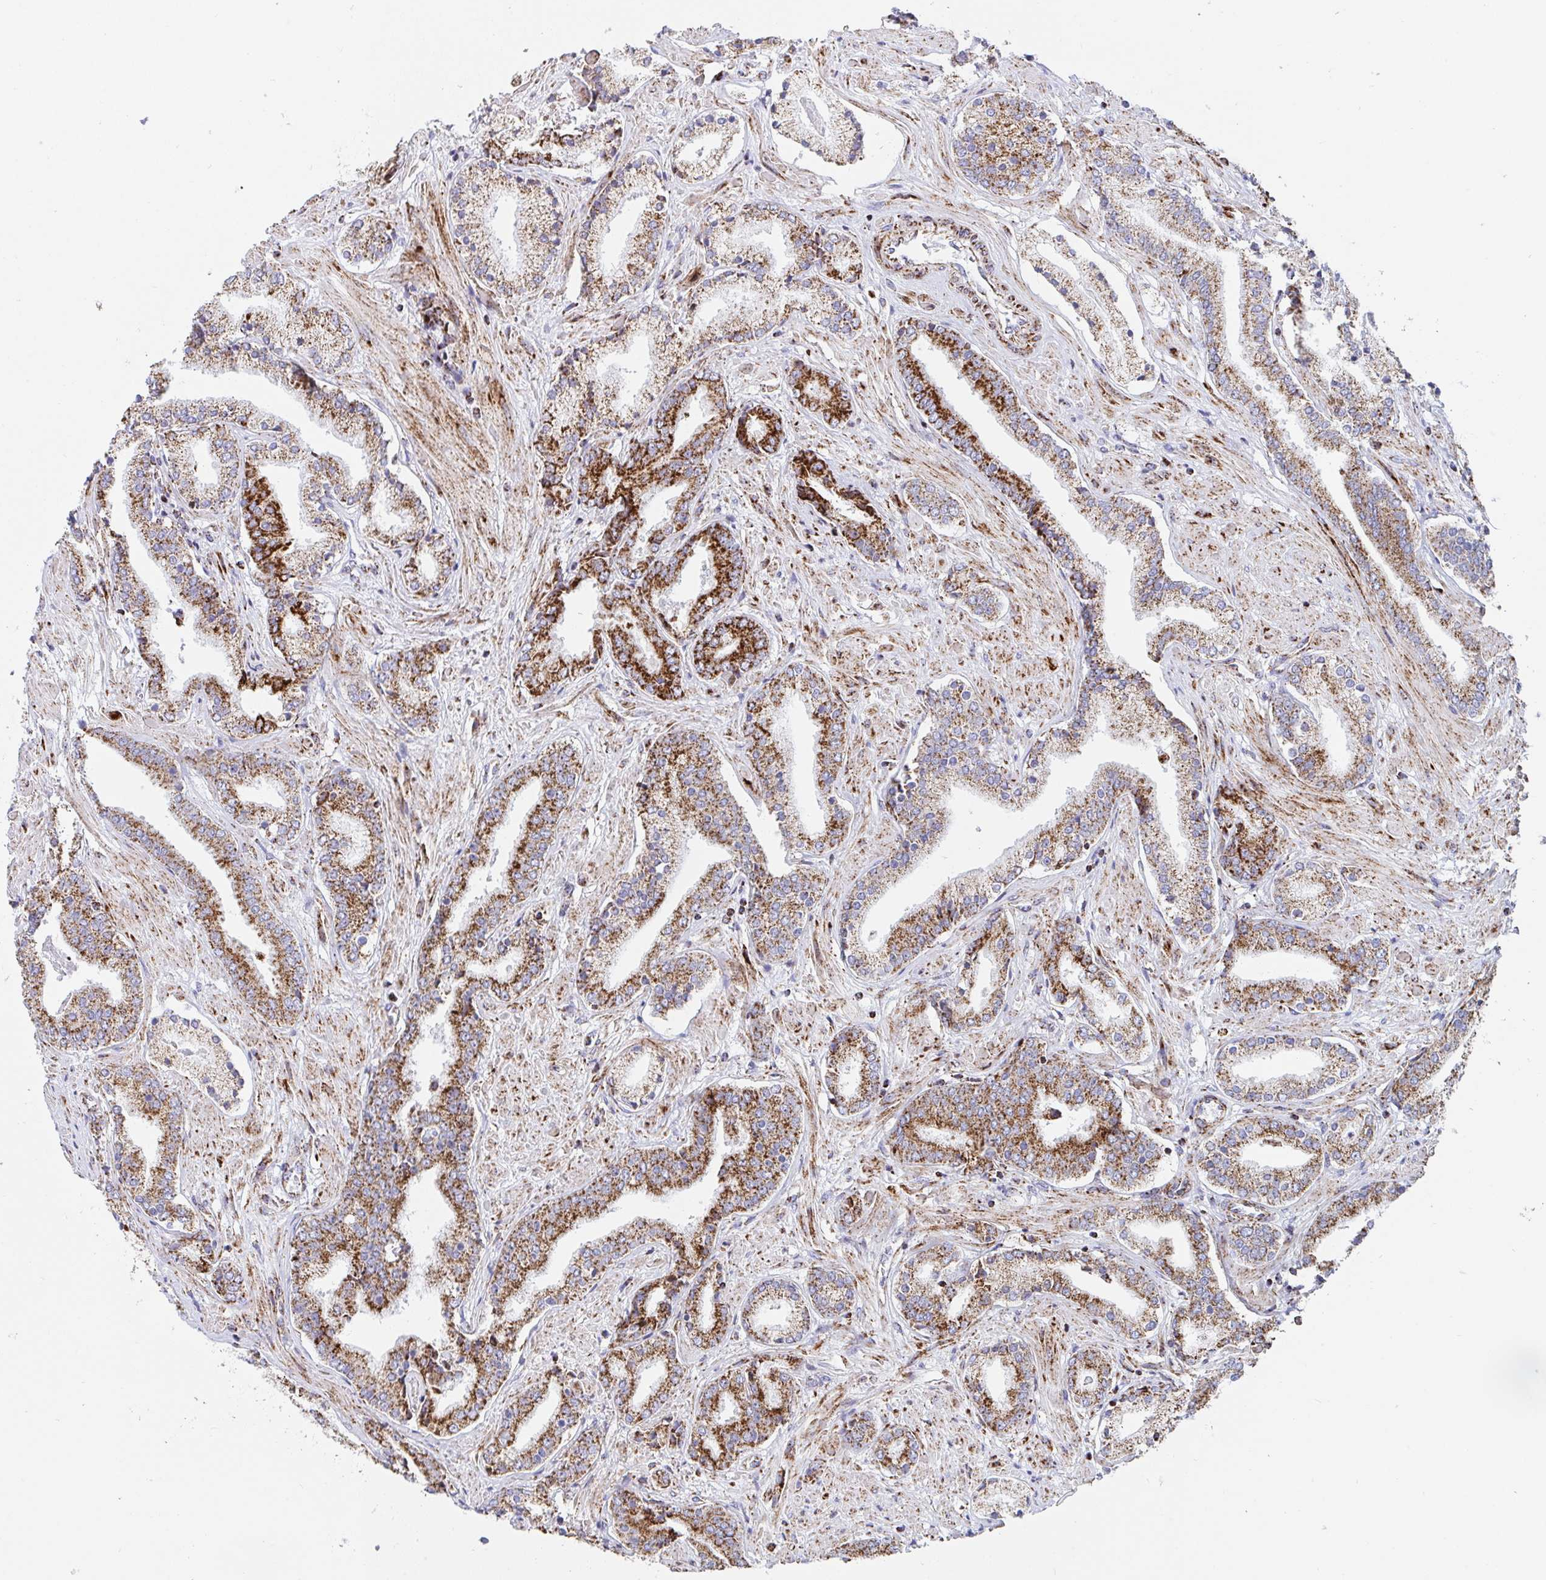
{"staining": {"intensity": "strong", "quantity": ">75%", "location": "cytoplasmic/membranous"}, "tissue": "prostate cancer", "cell_type": "Tumor cells", "image_type": "cancer", "snomed": [{"axis": "morphology", "description": "Adenocarcinoma, High grade"}, {"axis": "topography", "description": "Prostate"}], "caption": "This micrograph reveals immunohistochemistry (IHC) staining of human prostate high-grade adenocarcinoma, with high strong cytoplasmic/membranous staining in approximately >75% of tumor cells.", "gene": "ATP5MJ", "patient": {"sex": "male", "age": 56}}